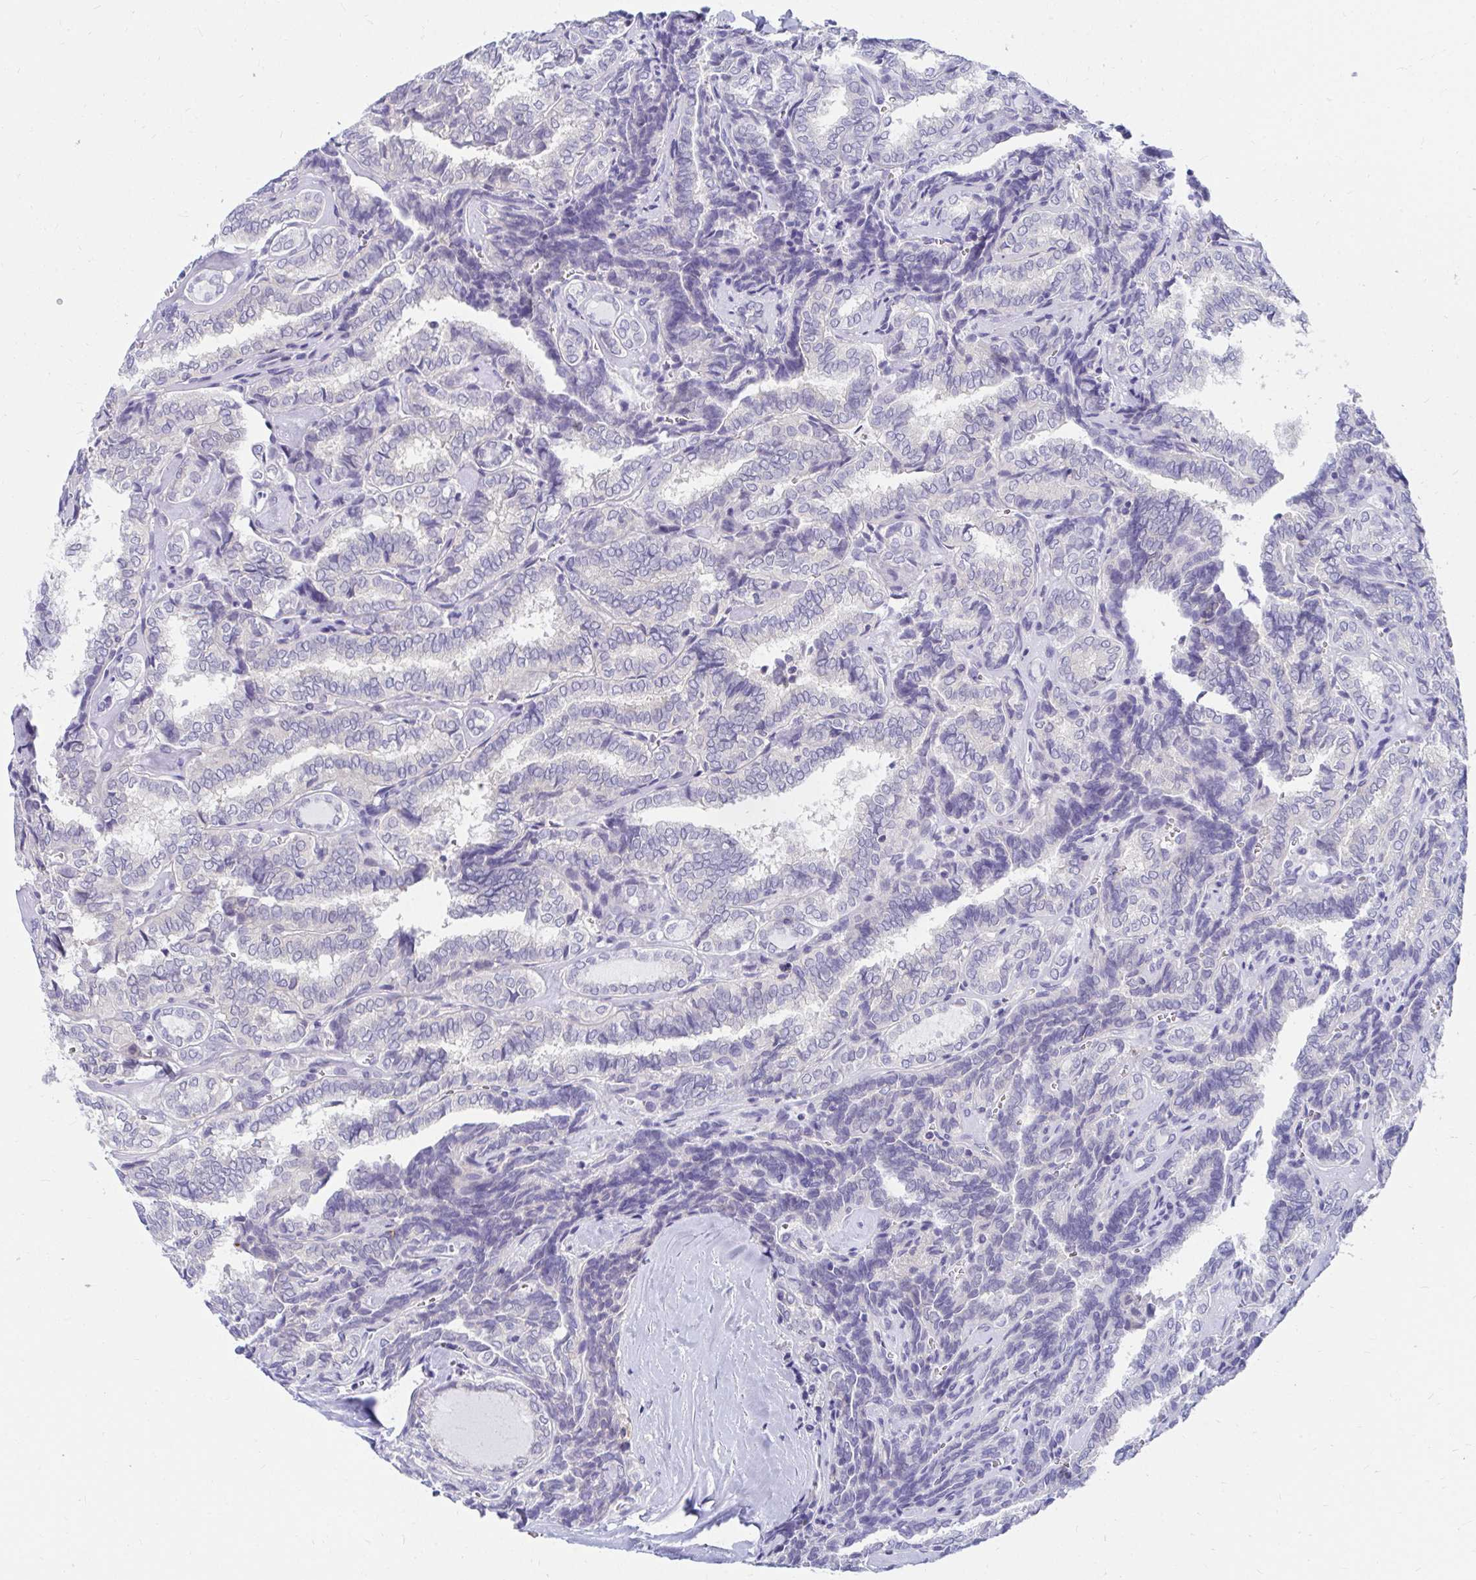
{"staining": {"intensity": "negative", "quantity": "none", "location": "none"}, "tissue": "thyroid cancer", "cell_type": "Tumor cells", "image_type": "cancer", "snomed": [{"axis": "morphology", "description": "Papillary adenocarcinoma, NOS"}, {"axis": "topography", "description": "Thyroid gland"}], "caption": "DAB (3,3'-diaminobenzidine) immunohistochemical staining of human thyroid papillary adenocarcinoma shows no significant positivity in tumor cells.", "gene": "C19orf81", "patient": {"sex": "female", "age": 30}}